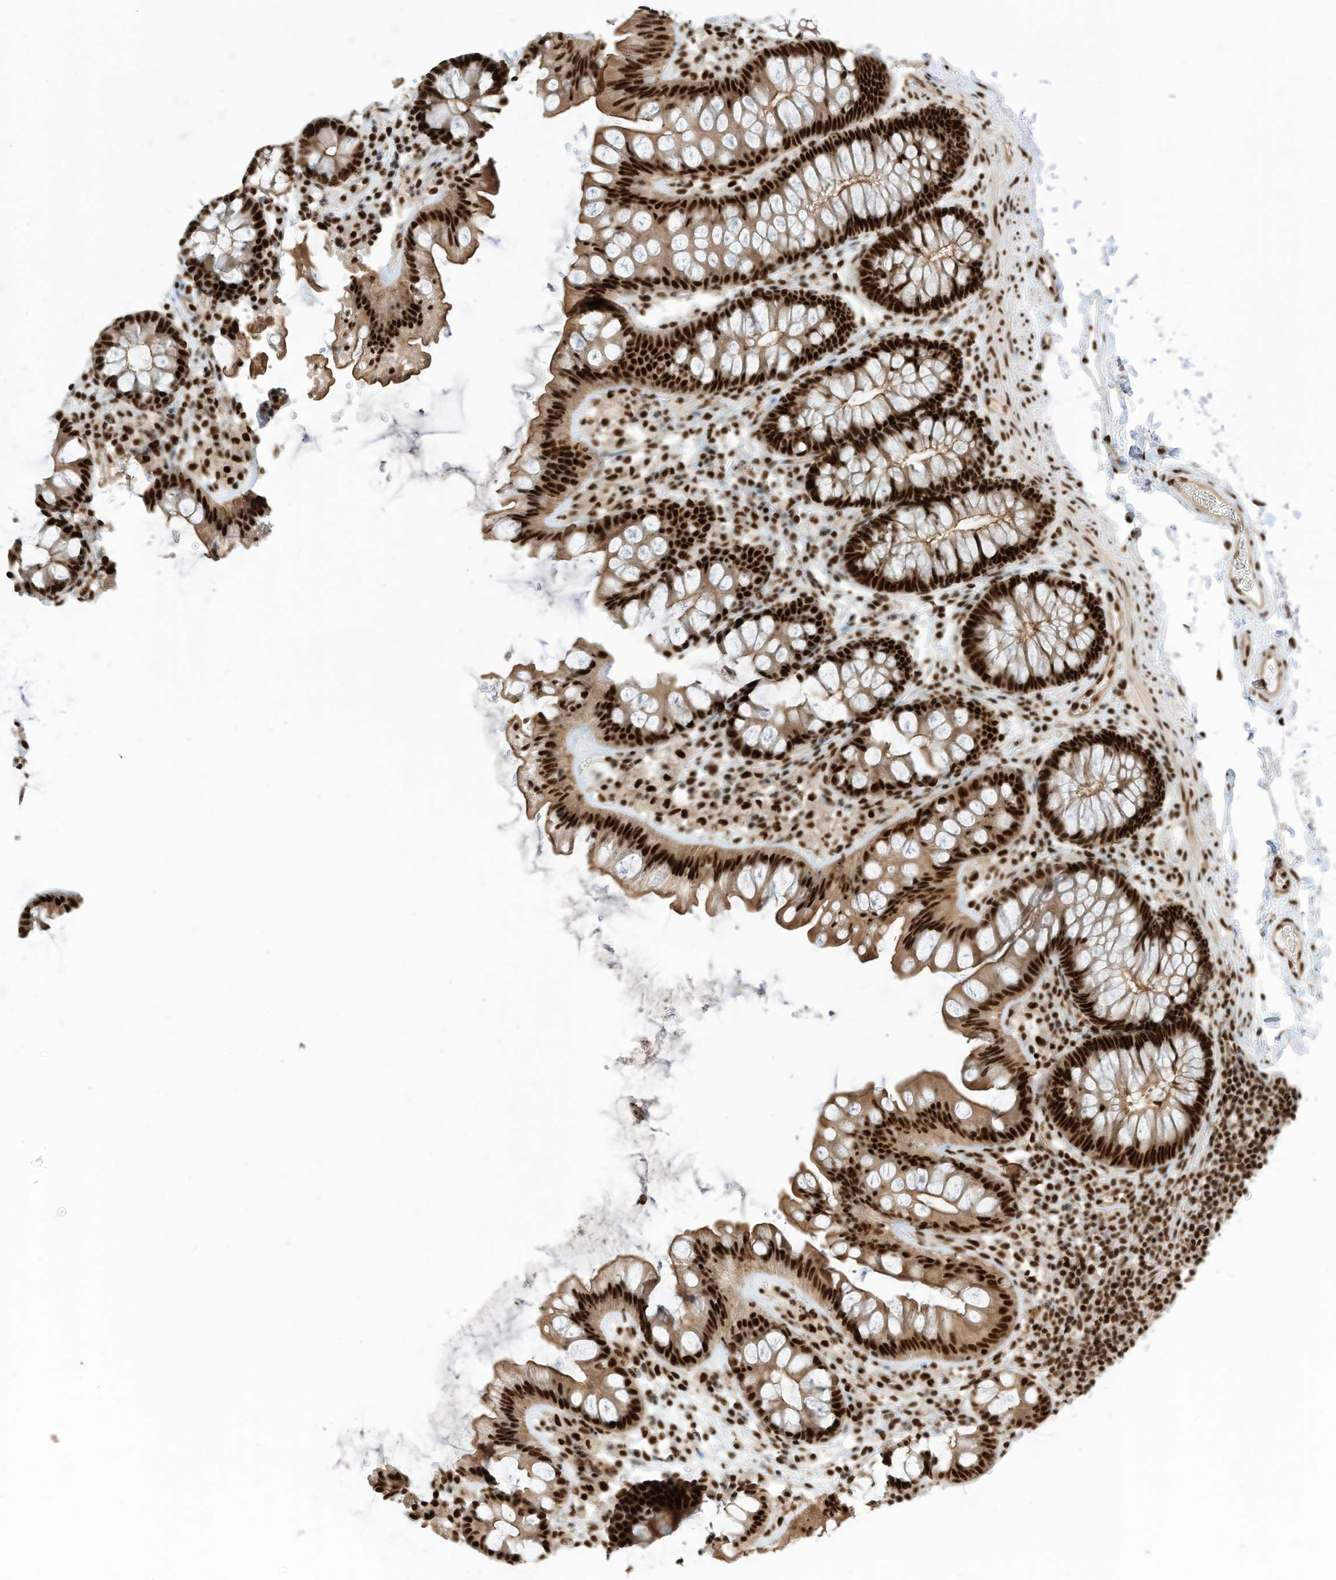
{"staining": {"intensity": "strong", "quantity": ">75%", "location": "nuclear"}, "tissue": "colon", "cell_type": "Endothelial cells", "image_type": "normal", "snomed": [{"axis": "morphology", "description": "Normal tissue, NOS"}, {"axis": "topography", "description": "Colon"}], "caption": "Endothelial cells demonstrate high levels of strong nuclear positivity in approximately >75% of cells in benign colon.", "gene": "SF3A3", "patient": {"sex": "female", "age": 62}}